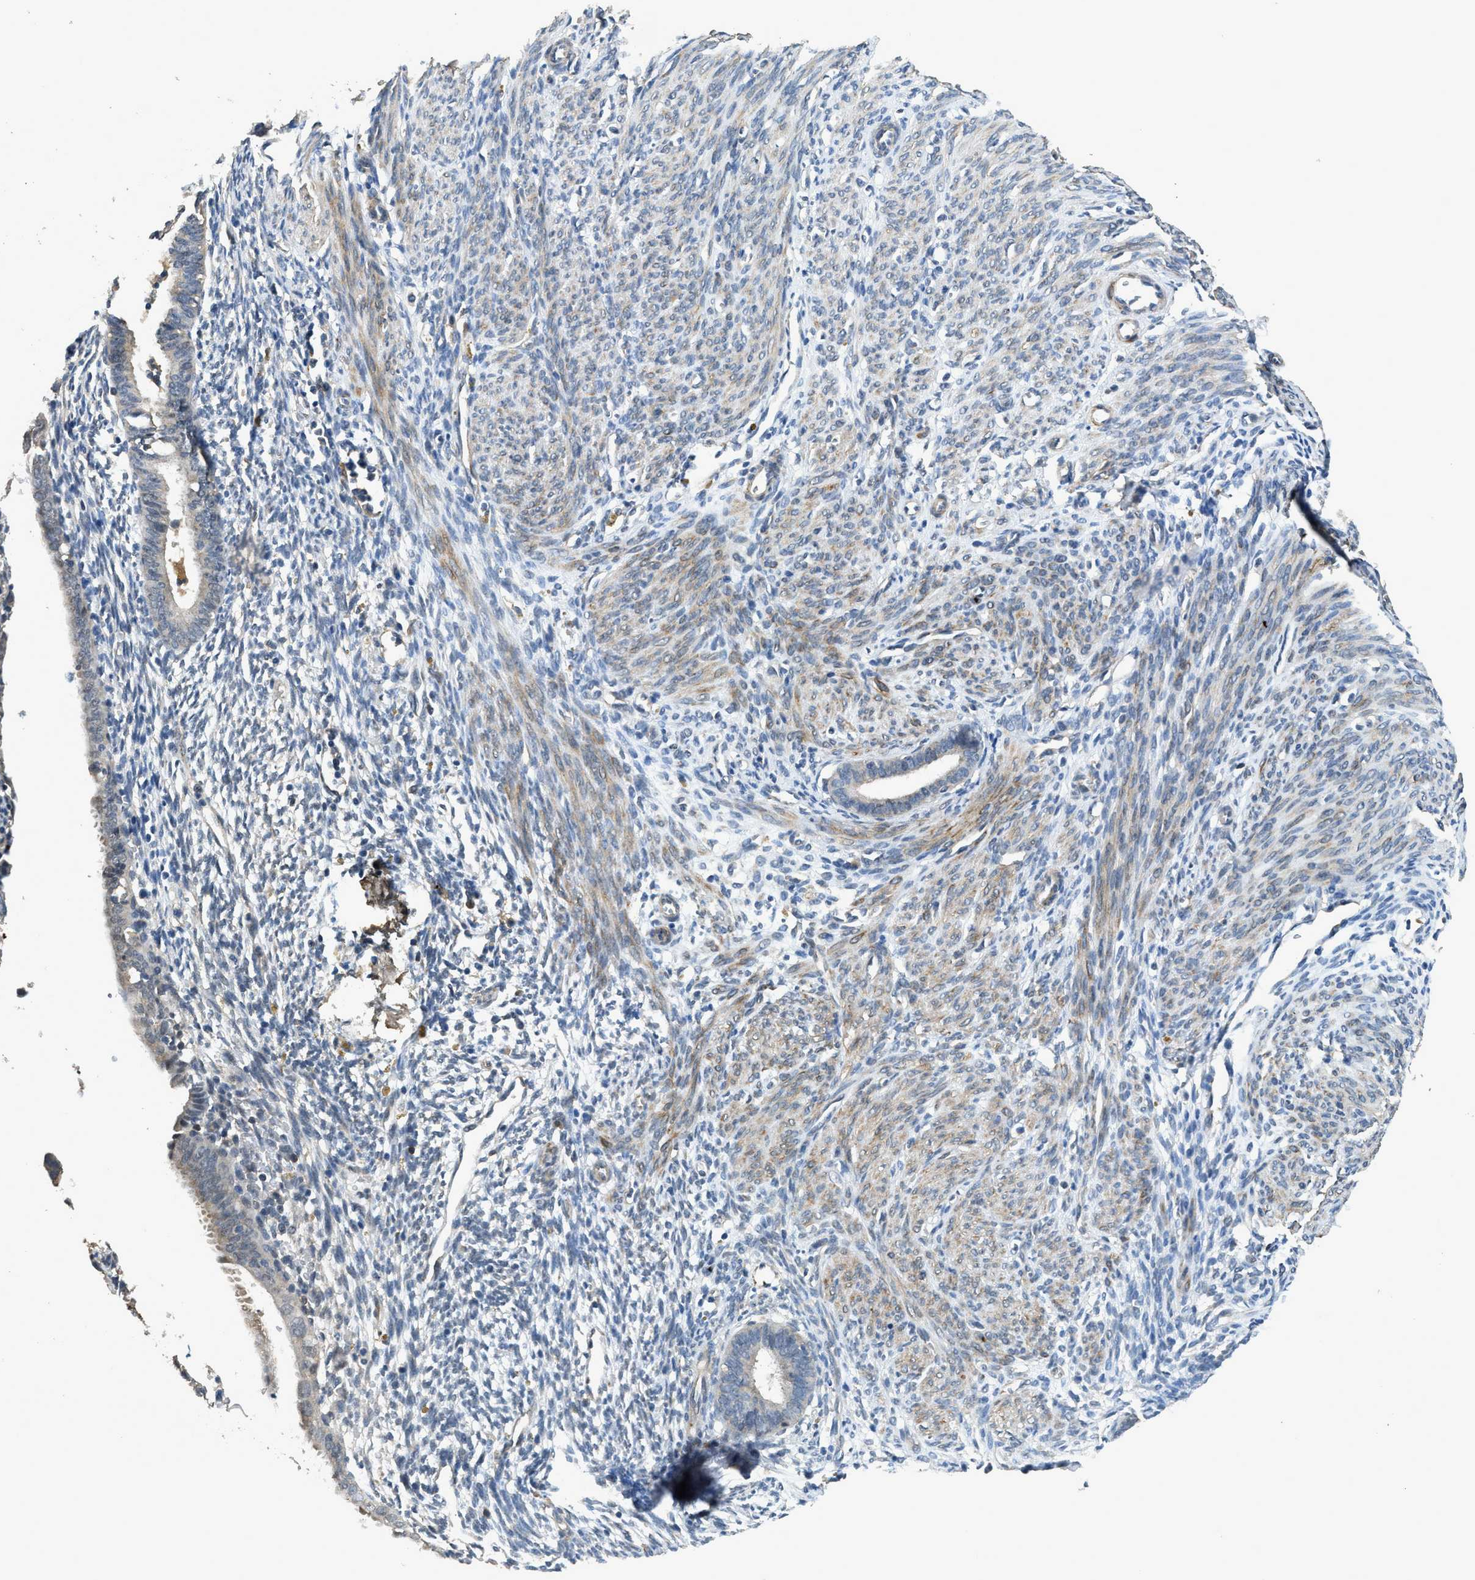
{"staining": {"intensity": "negative", "quantity": "none", "location": "none"}, "tissue": "endometrium", "cell_type": "Cells in endometrial stroma", "image_type": "normal", "snomed": [{"axis": "morphology", "description": "Normal tissue, NOS"}, {"axis": "morphology", "description": "Adenocarcinoma, NOS"}, {"axis": "topography", "description": "Endometrium"}, {"axis": "topography", "description": "Ovary"}], "caption": "High power microscopy histopathology image of an immunohistochemistry (IHC) micrograph of unremarkable endometrium, revealing no significant staining in cells in endometrial stroma.", "gene": "SYNM", "patient": {"sex": "female", "age": 68}}